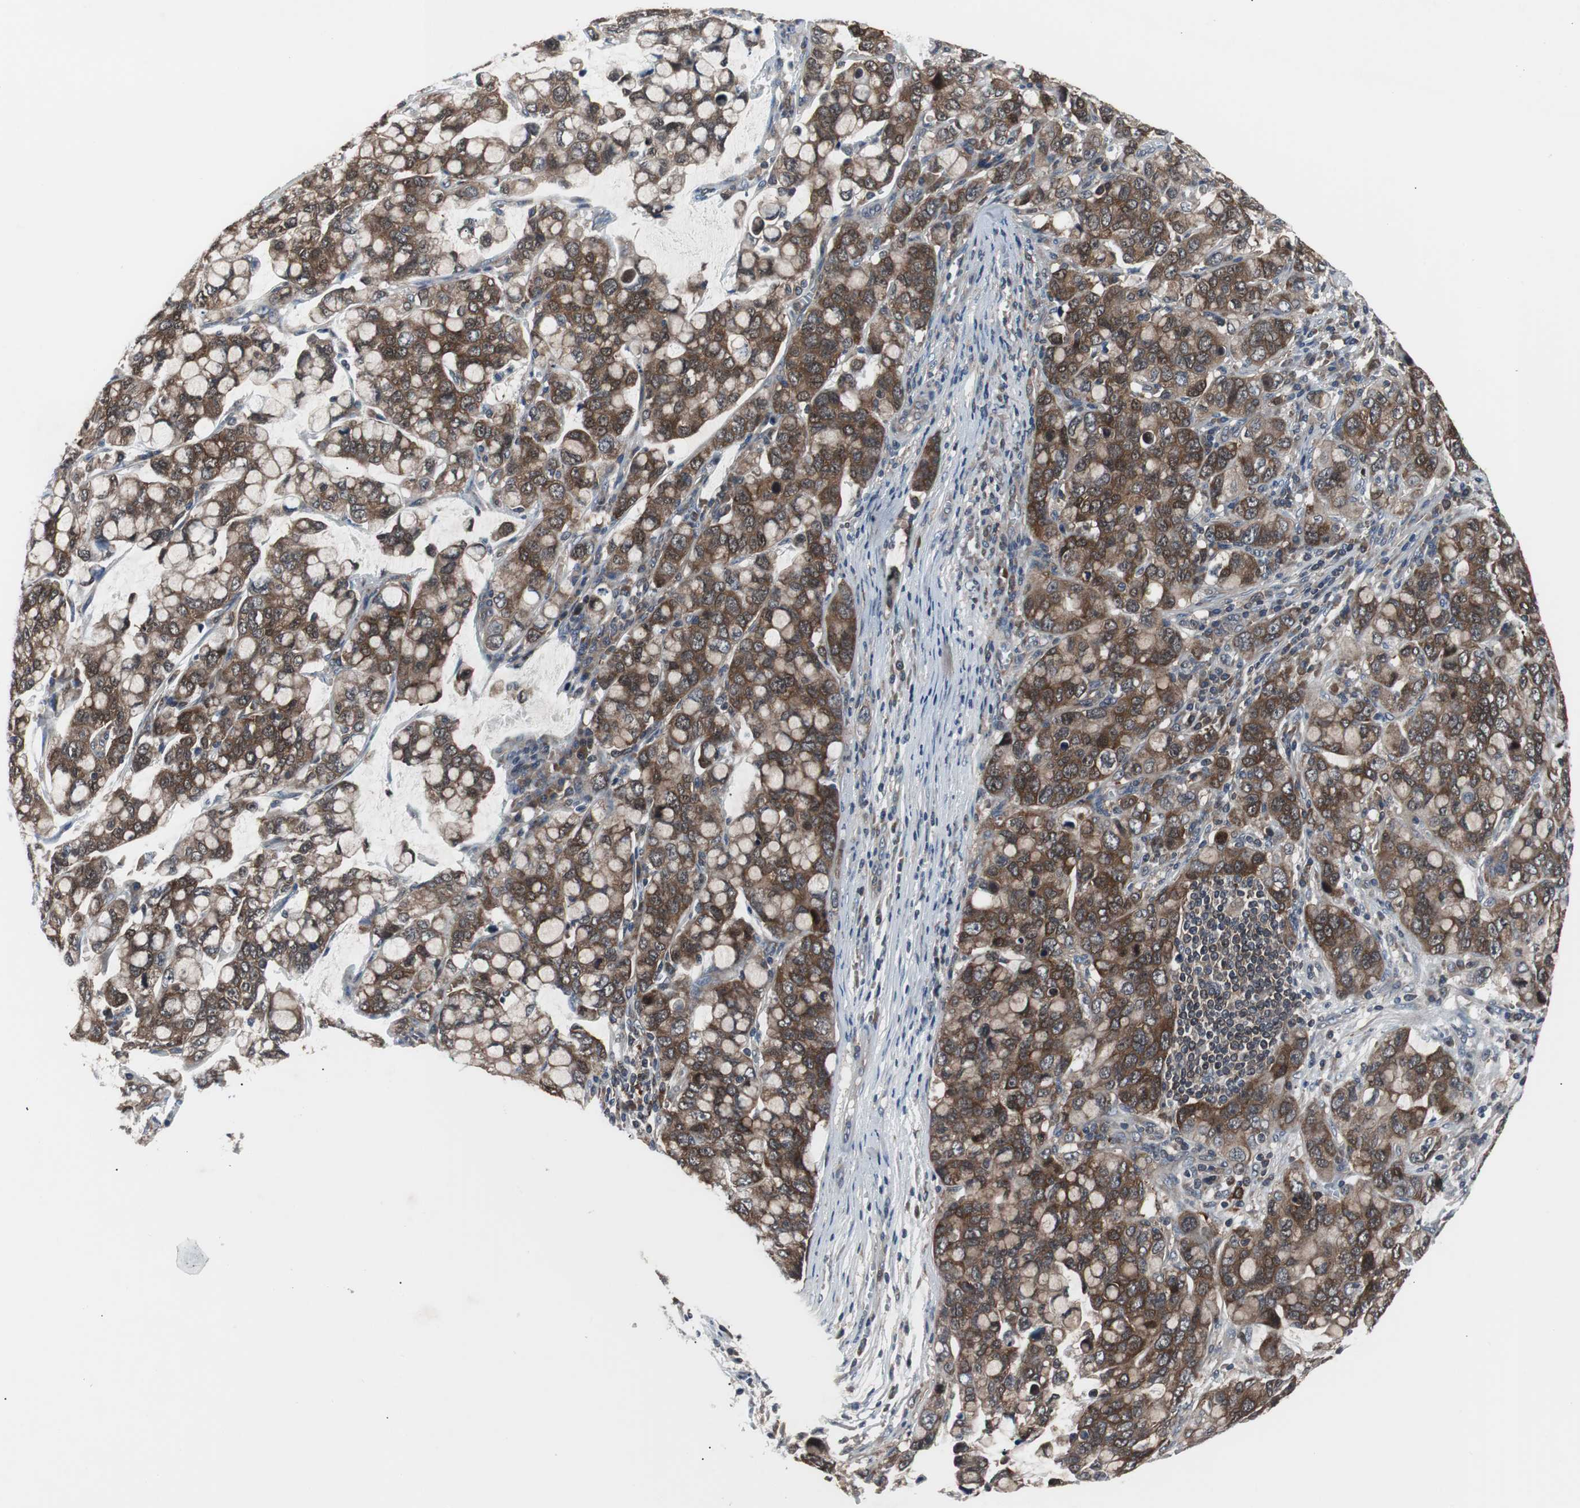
{"staining": {"intensity": "strong", "quantity": ">75%", "location": "cytoplasmic/membranous"}, "tissue": "stomach cancer", "cell_type": "Tumor cells", "image_type": "cancer", "snomed": [{"axis": "morphology", "description": "Adenocarcinoma, NOS"}, {"axis": "topography", "description": "Stomach, lower"}], "caption": "DAB immunohistochemical staining of human stomach cancer (adenocarcinoma) shows strong cytoplasmic/membranous protein positivity in approximately >75% of tumor cells. (DAB (3,3'-diaminobenzidine) IHC, brown staining for protein, blue staining for nuclei).", "gene": "PAK1", "patient": {"sex": "male", "age": 84}}